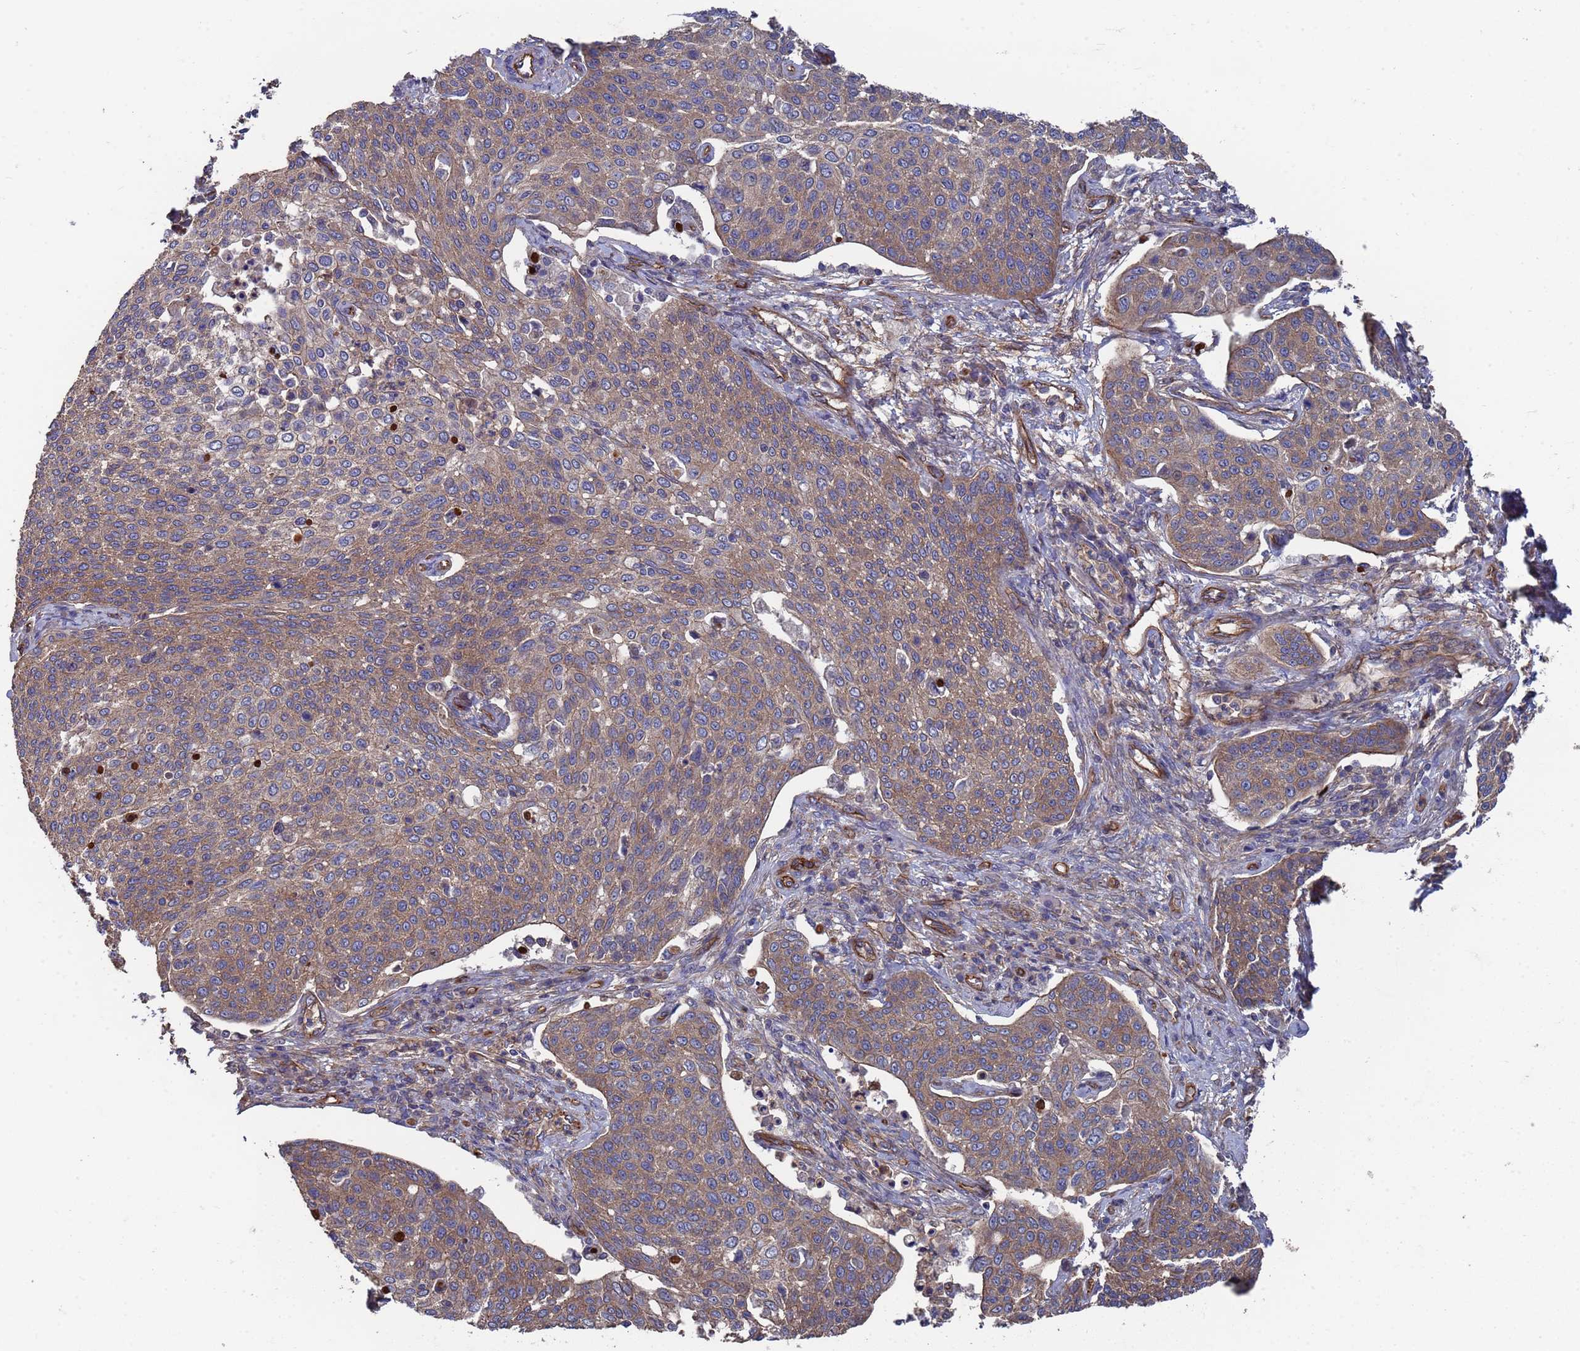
{"staining": {"intensity": "weak", "quantity": ">75%", "location": "cytoplasmic/membranous"}, "tissue": "cervical cancer", "cell_type": "Tumor cells", "image_type": "cancer", "snomed": [{"axis": "morphology", "description": "Squamous cell carcinoma, NOS"}, {"axis": "topography", "description": "Cervix"}], "caption": "Immunohistochemical staining of human cervical cancer (squamous cell carcinoma) demonstrates low levels of weak cytoplasmic/membranous protein expression in about >75% of tumor cells. Nuclei are stained in blue.", "gene": "NDUFAF6", "patient": {"sex": "female", "age": 34}}